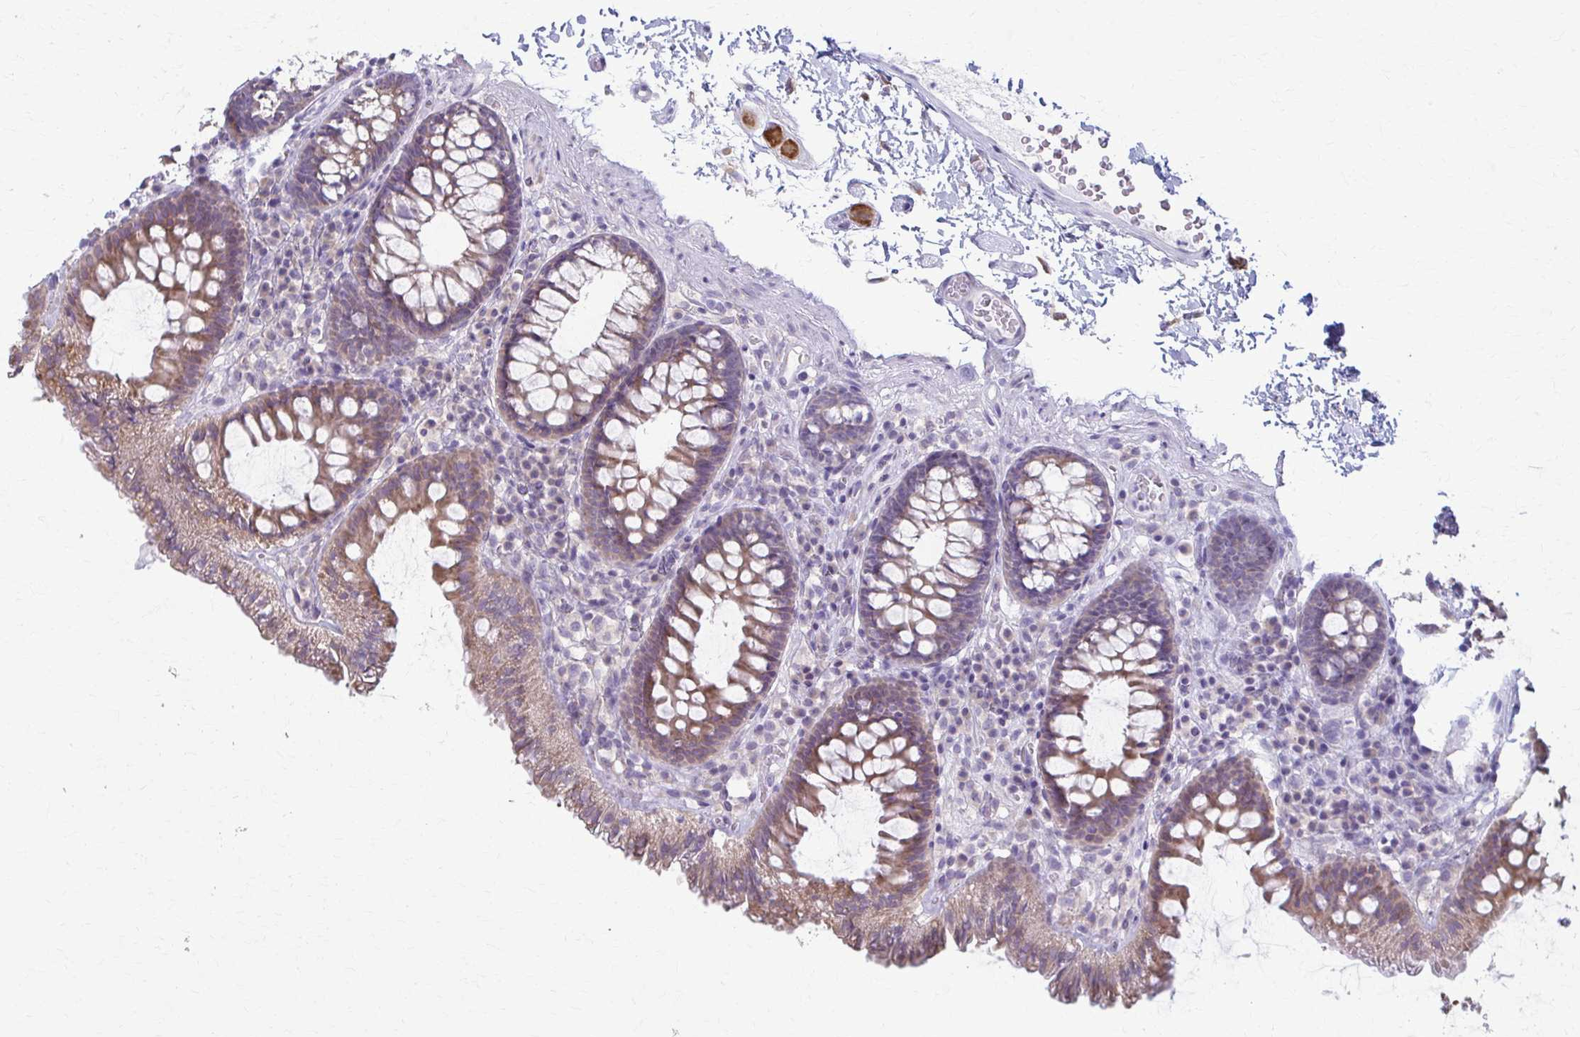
{"staining": {"intensity": "negative", "quantity": "none", "location": "none"}, "tissue": "colon", "cell_type": "Endothelial cells", "image_type": "normal", "snomed": [{"axis": "morphology", "description": "Normal tissue, NOS"}, {"axis": "topography", "description": "Colon"}, {"axis": "topography", "description": "Peripheral nerve tissue"}], "caption": "A high-resolution photomicrograph shows immunohistochemistry (IHC) staining of benign colon, which reveals no significant expression in endothelial cells.", "gene": "PRKRA", "patient": {"sex": "male", "age": 84}}